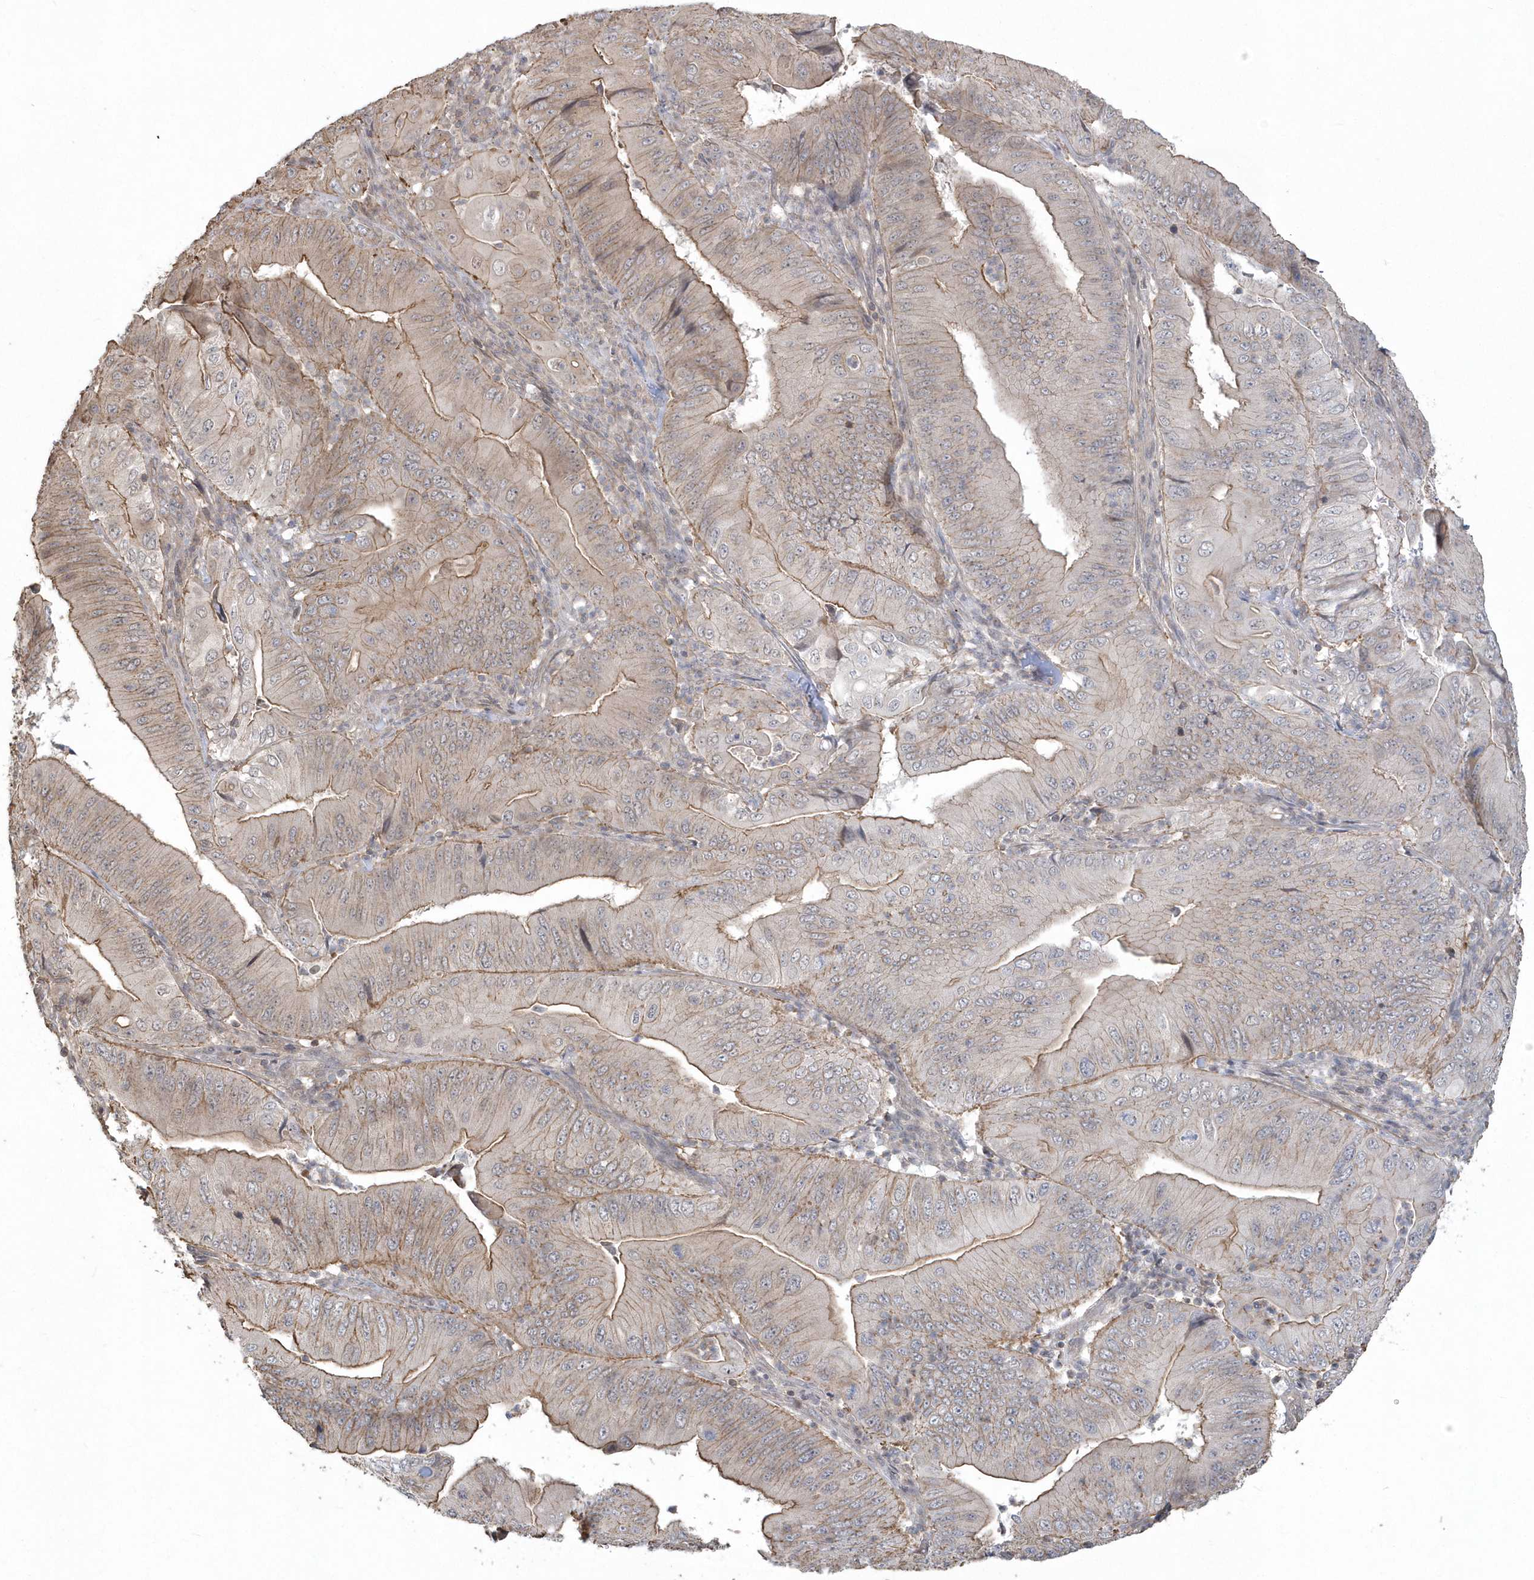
{"staining": {"intensity": "weak", "quantity": "25%-75%", "location": "cytoplasmic/membranous"}, "tissue": "pancreatic cancer", "cell_type": "Tumor cells", "image_type": "cancer", "snomed": [{"axis": "morphology", "description": "Adenocarcinoma, NOS"}, {"axis": "topography", "description": "Pancreas"}], "caption": "Protein staining of pancreatic adenocarcinoma tissue displays weak cytoplasmic/membranous staining in approximately 25%-75% of tumor cells. The protein is shown in brown color, while the nuclei are stained blue.", "gene": "ARMC8", "patient": {"sex": "female", "age": 77}}